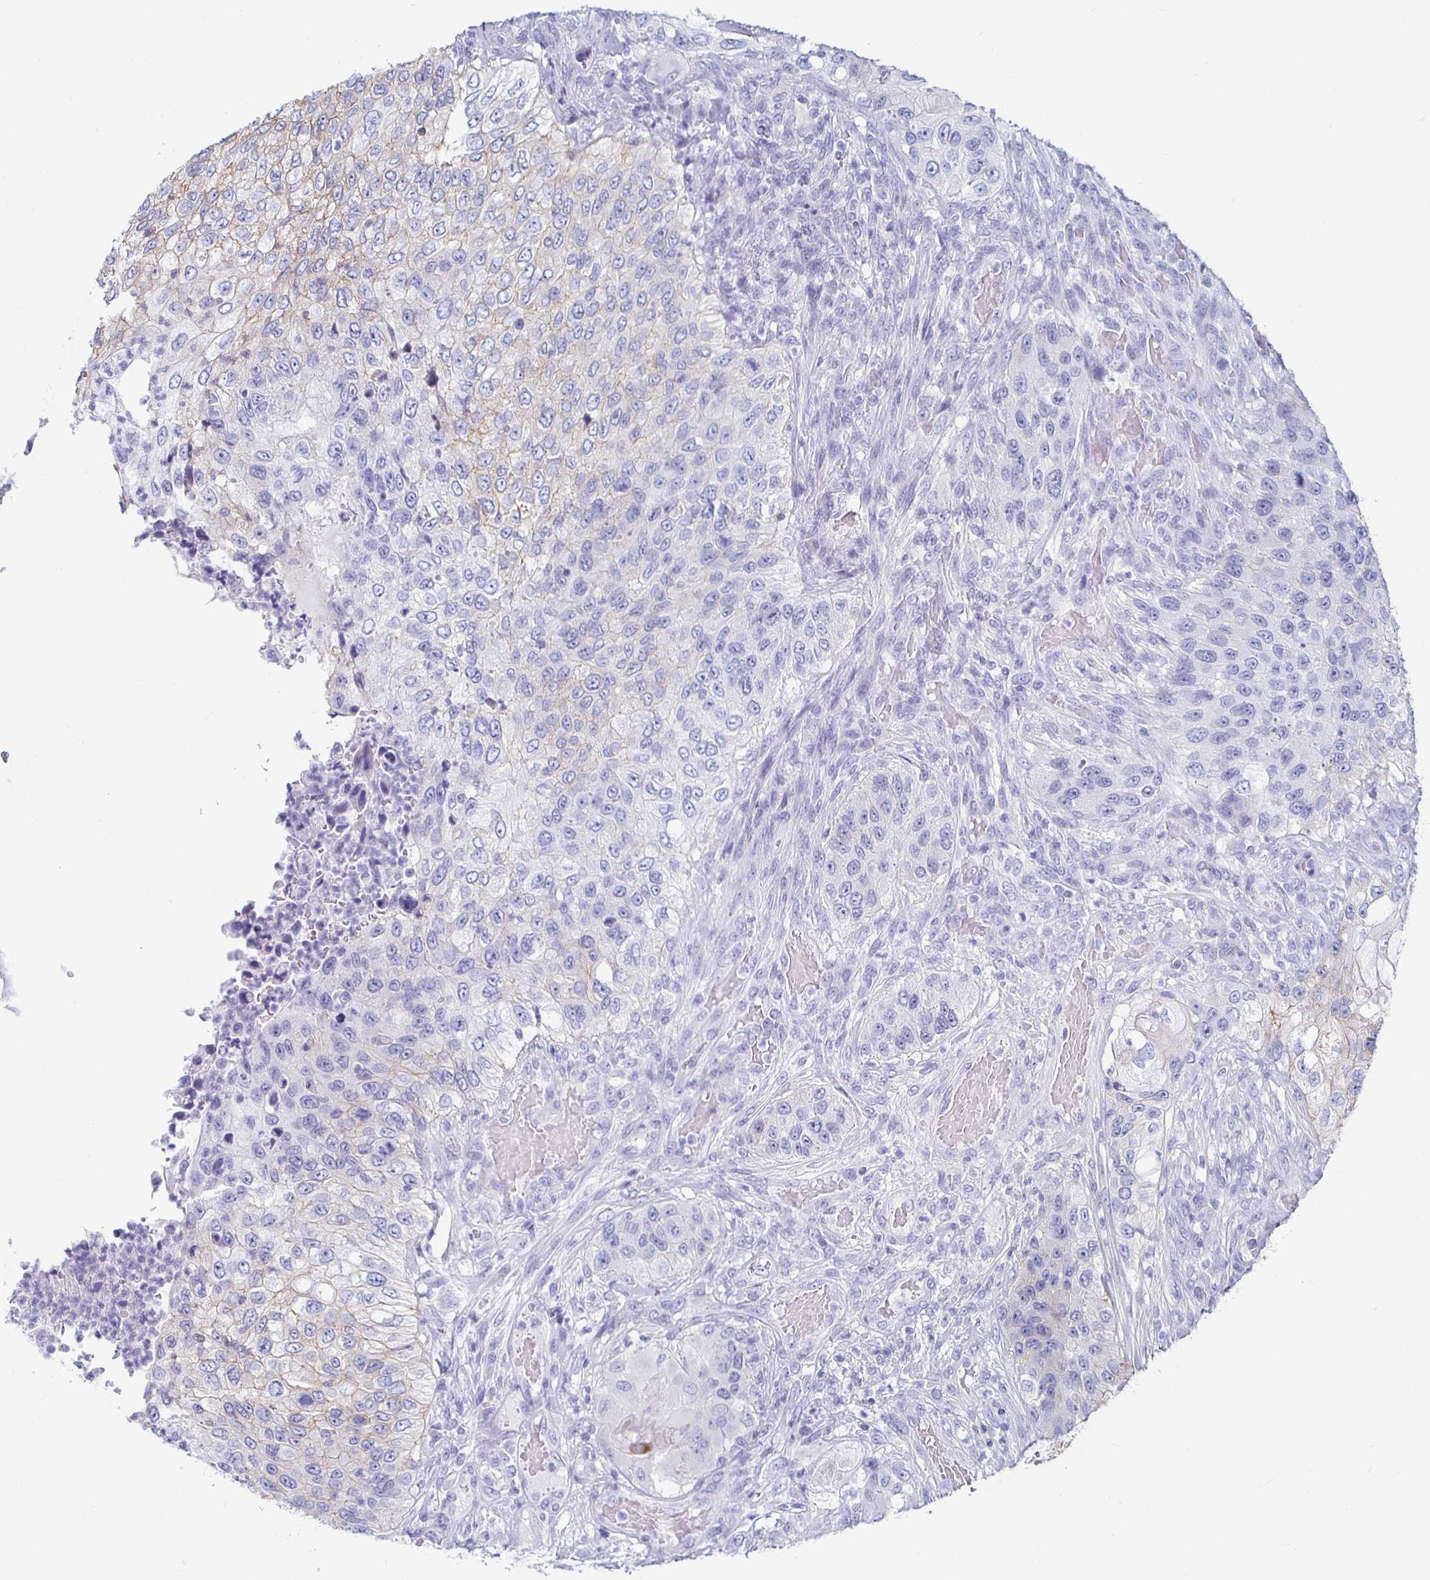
{"staining": {"intensity": "negative", "quantity": "none", "location": "none"}, "tissue": "urothelial cancer", "cell_type": "Tumor cells", "image_type": "cancer", "snomed": [{"axis": "morphology", "description": "Urothelial carcinoma, High grade"}, {"axis": "topography", "description": "Urinary bladder"}], "caption": "DAB (3,3'-diaminobenzidine) immunohistochemical staining of urothelial carcinoma (high-grade) exhibits no significant positivity in tumor cells. (DAB (3,3'-diaminobenzidine) immunohistochemistry, high magnification).", "gene": "CA9", "patient": {"sex": "female", "age": 60}}